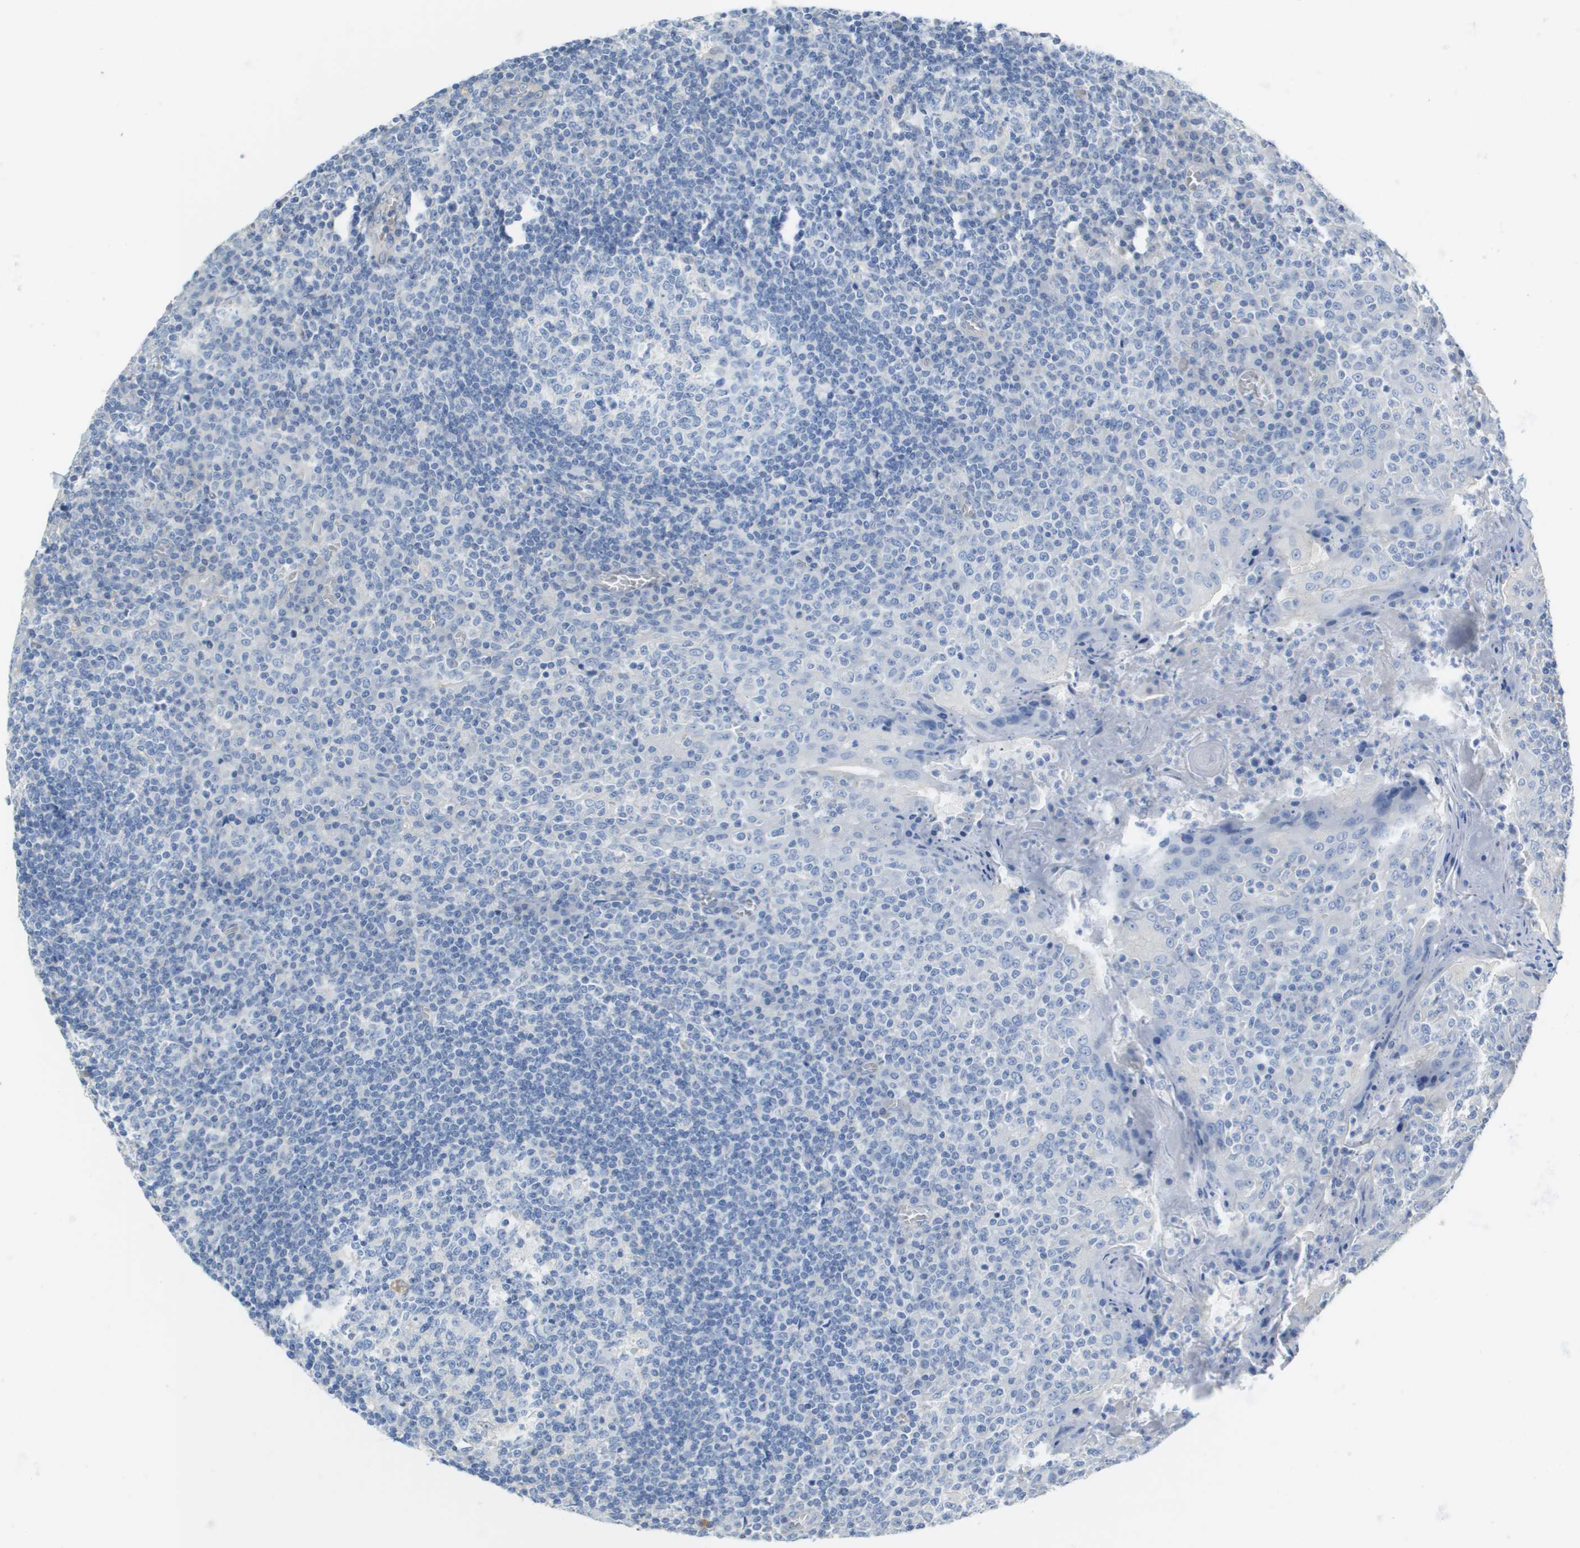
{"staining": {"intensity": "negative", "quantity": "none", "location": "none"}, "tissue": "tonsil", "cell_type": "Germinal center cells", "image_type": "normal", "snomed": [{"axis": "morphology", "description": "Normal tissue, NOS"}, {"axis": "topography", "description": "Tonsil"}], "caption": "There is no significant positivity in germinal center cells of tonsil. (DAB (3,3'-diaminobenzidine) IHC visualized using brightfield microscopy, high magnification).", "gene": "MYL3", "patient": {"sex": "female", "age": 19}}